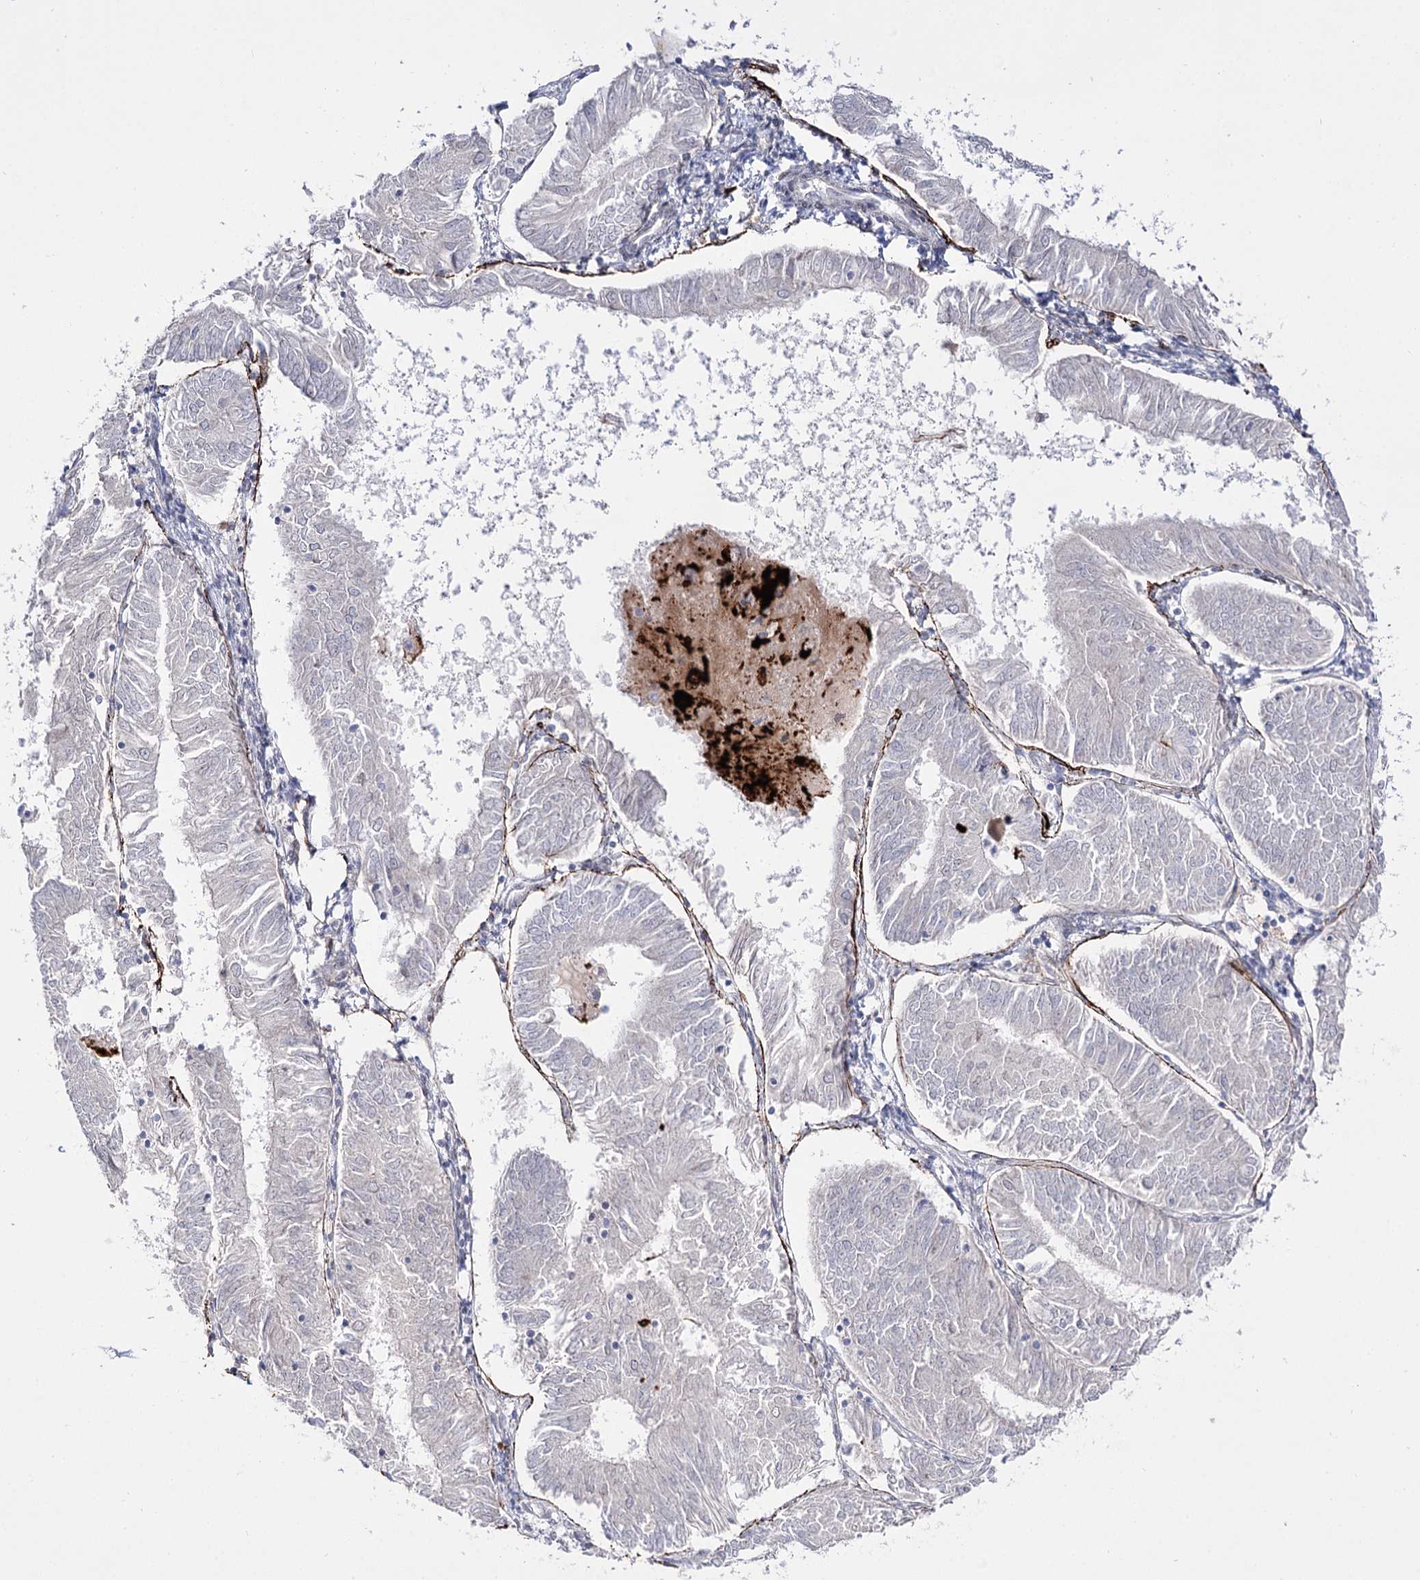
{"staining": {"intensity": "negative", "quantity": "none", "location": "none"}, "tissue": "endometrial cancer", "cell_type": "Tumor cells", "image_type": "cancer", "snomed": [{"axis": "morphology", "description": "Adenocarcinoma, NOS"}, {"axis": "topography", "description": "Endometrium"}], "caption": "This is a photomicrograph of immunohistochemistry (IHC) staining of endometrial cancer, which shows no expression in tumor cells. (Stains: DAB IHC with hematoxylin counter stain, Microscopy: brightfield microscopy at high magnification).", "gene": "C11orf80", "patient": {"sex": "female", "age": 58}}